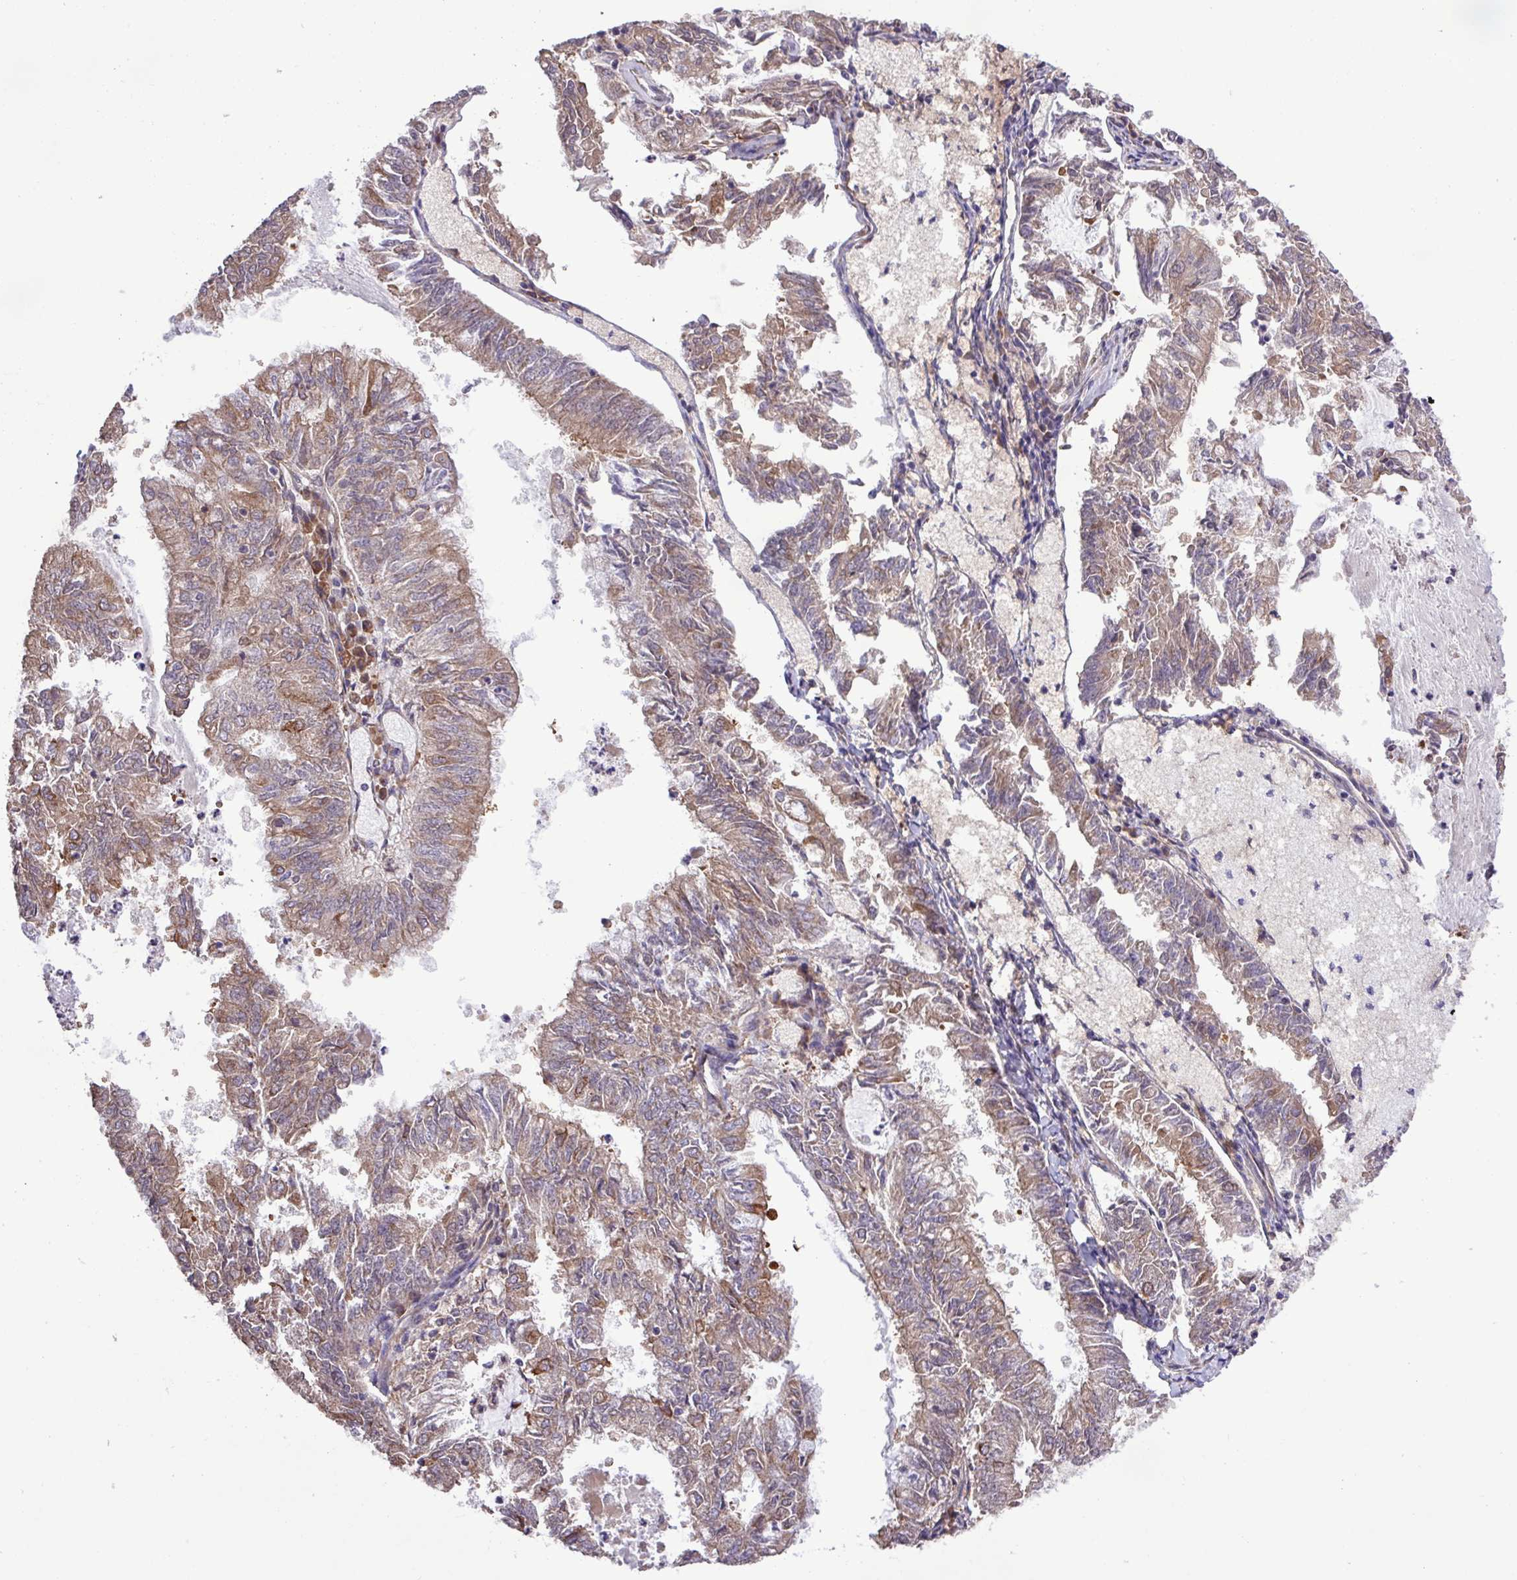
{"staining": {"intensity": "moderate", "quantity": "<25%", "location": "cytoplasmic/membranous"}, "tissue": "endometrial cancer", "cell_type": "Tumor cells", "image_type": "cancer", "snomed": [{"axis": "morphology", "description": "Adenocarcinoma, NOS"}, {"axis": "topography", "description": "Endometrium"}], "caption": "Immunohistochemistry (IHC) staining of endometrial cancer, which exhibits low levels of moderate cytoplasmic/membranous positivity in approximately <25% of tumor cells indicating moderate cytoplasmic/membranous protein staining. The staining was performed using DAB (3,3'-diaminobenzidine) (brown) for protein detection and nuclei were counterstained in hematoxylin (blue).", "gene": "MEGF6", "patient": {"sex": "female", "age": 57}}